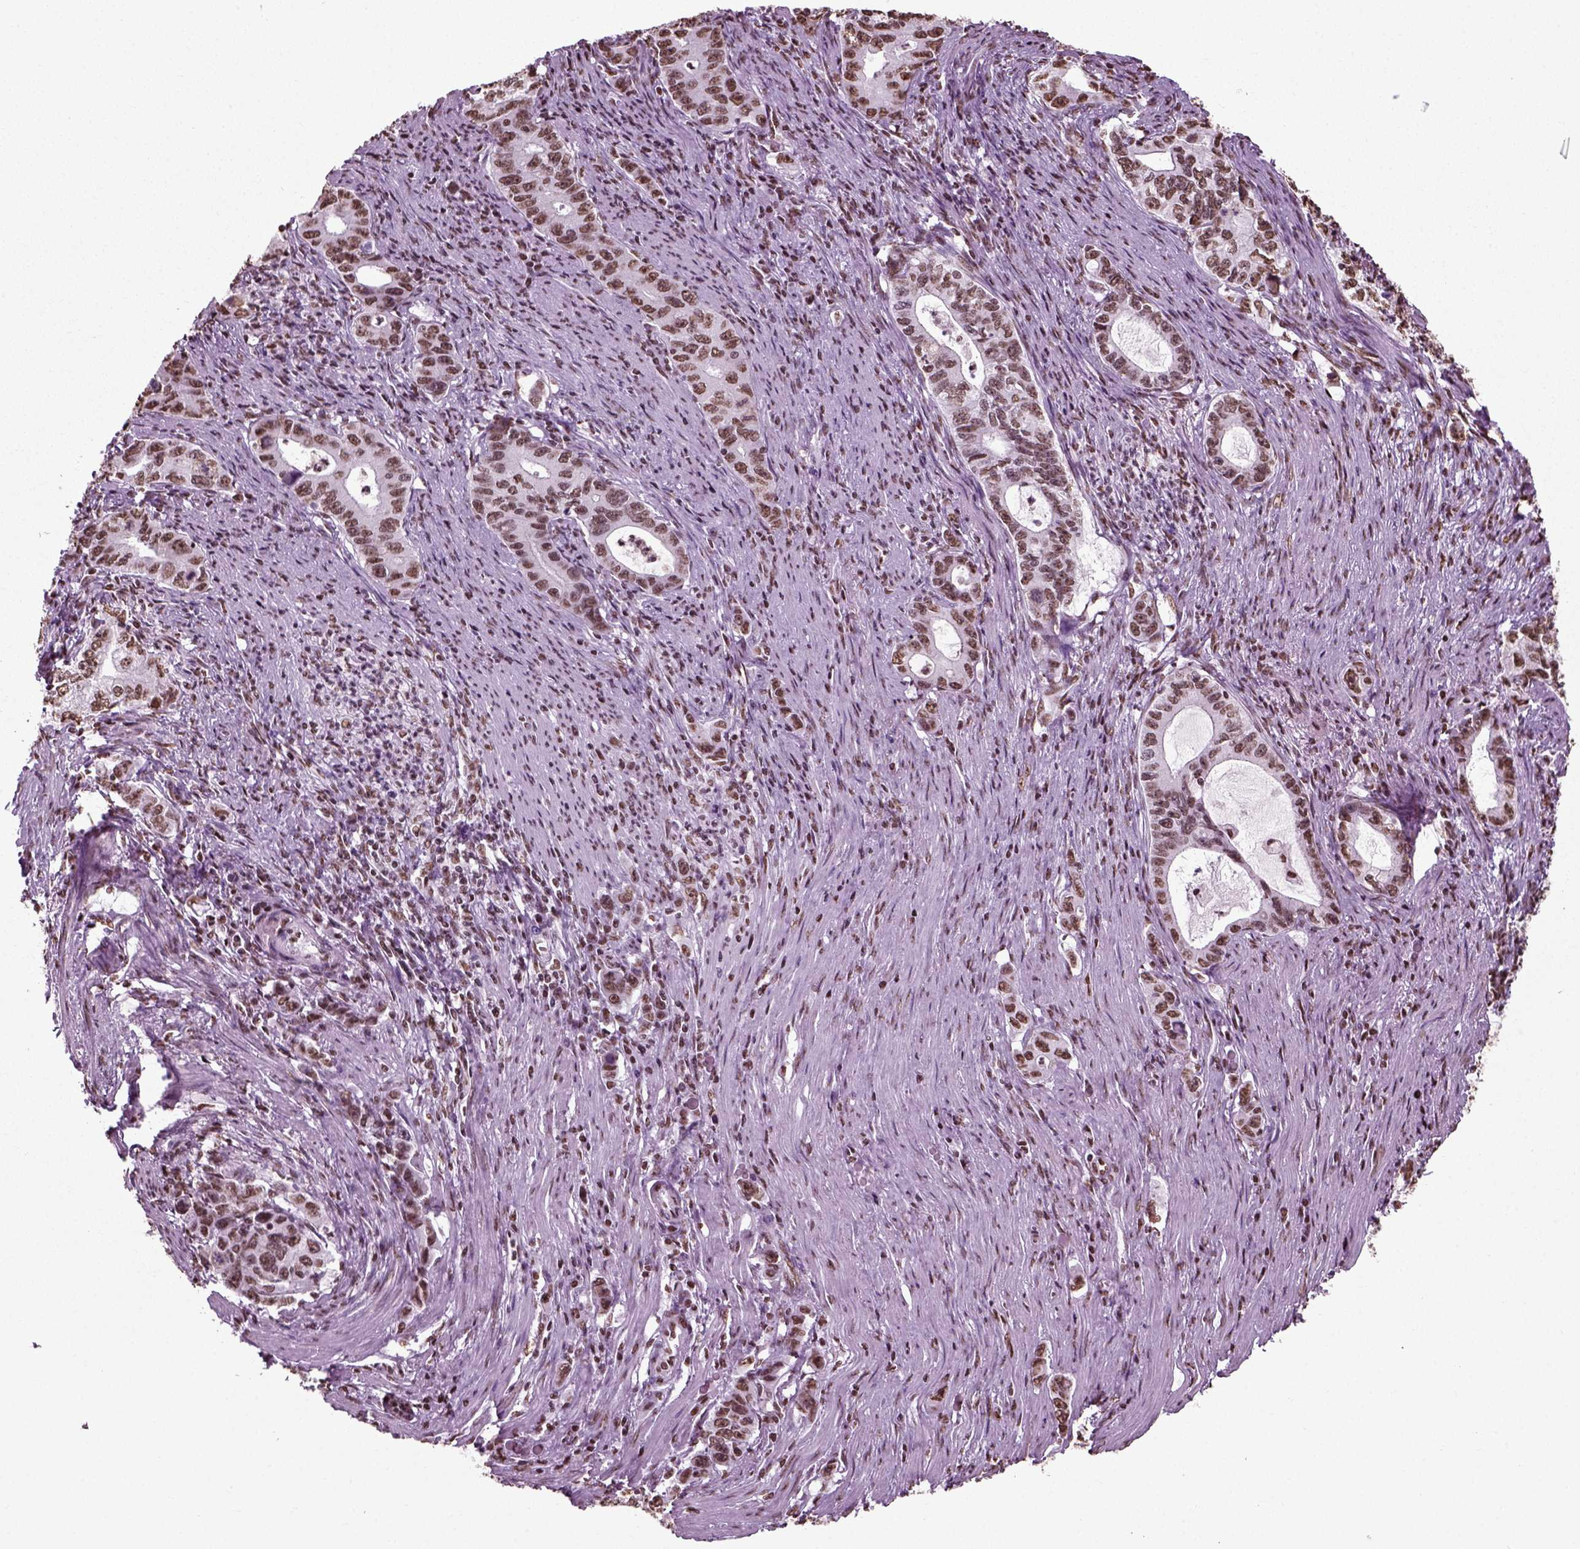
{"staining": {"intensity": "moderate", "quantity": ">75%", "location": "nuclear"}, "tissue": "stomach cancer", "cell_type": "Tumor cells", "image_type": "cancer", "snomed": [{"axis": "morphology", "description": "Adenocarcinoma, NOS"}, {"axis": "topography", "description": "Stomach, lower"}], "caption": "An immunohistochemistry (IHC) histopathology image of tumor tissue is shown. Protein staining in brown labels moderate nuclear positivity in stomach cancer (adenocarcinoma) within tumor cells. The protein is stained brown, and the nuclei are stained in blue (DAB IHC with brightfield microscopy, high magnification).", "gene": "POLR1H", "patient": {"sex": "female", "age": 72}}